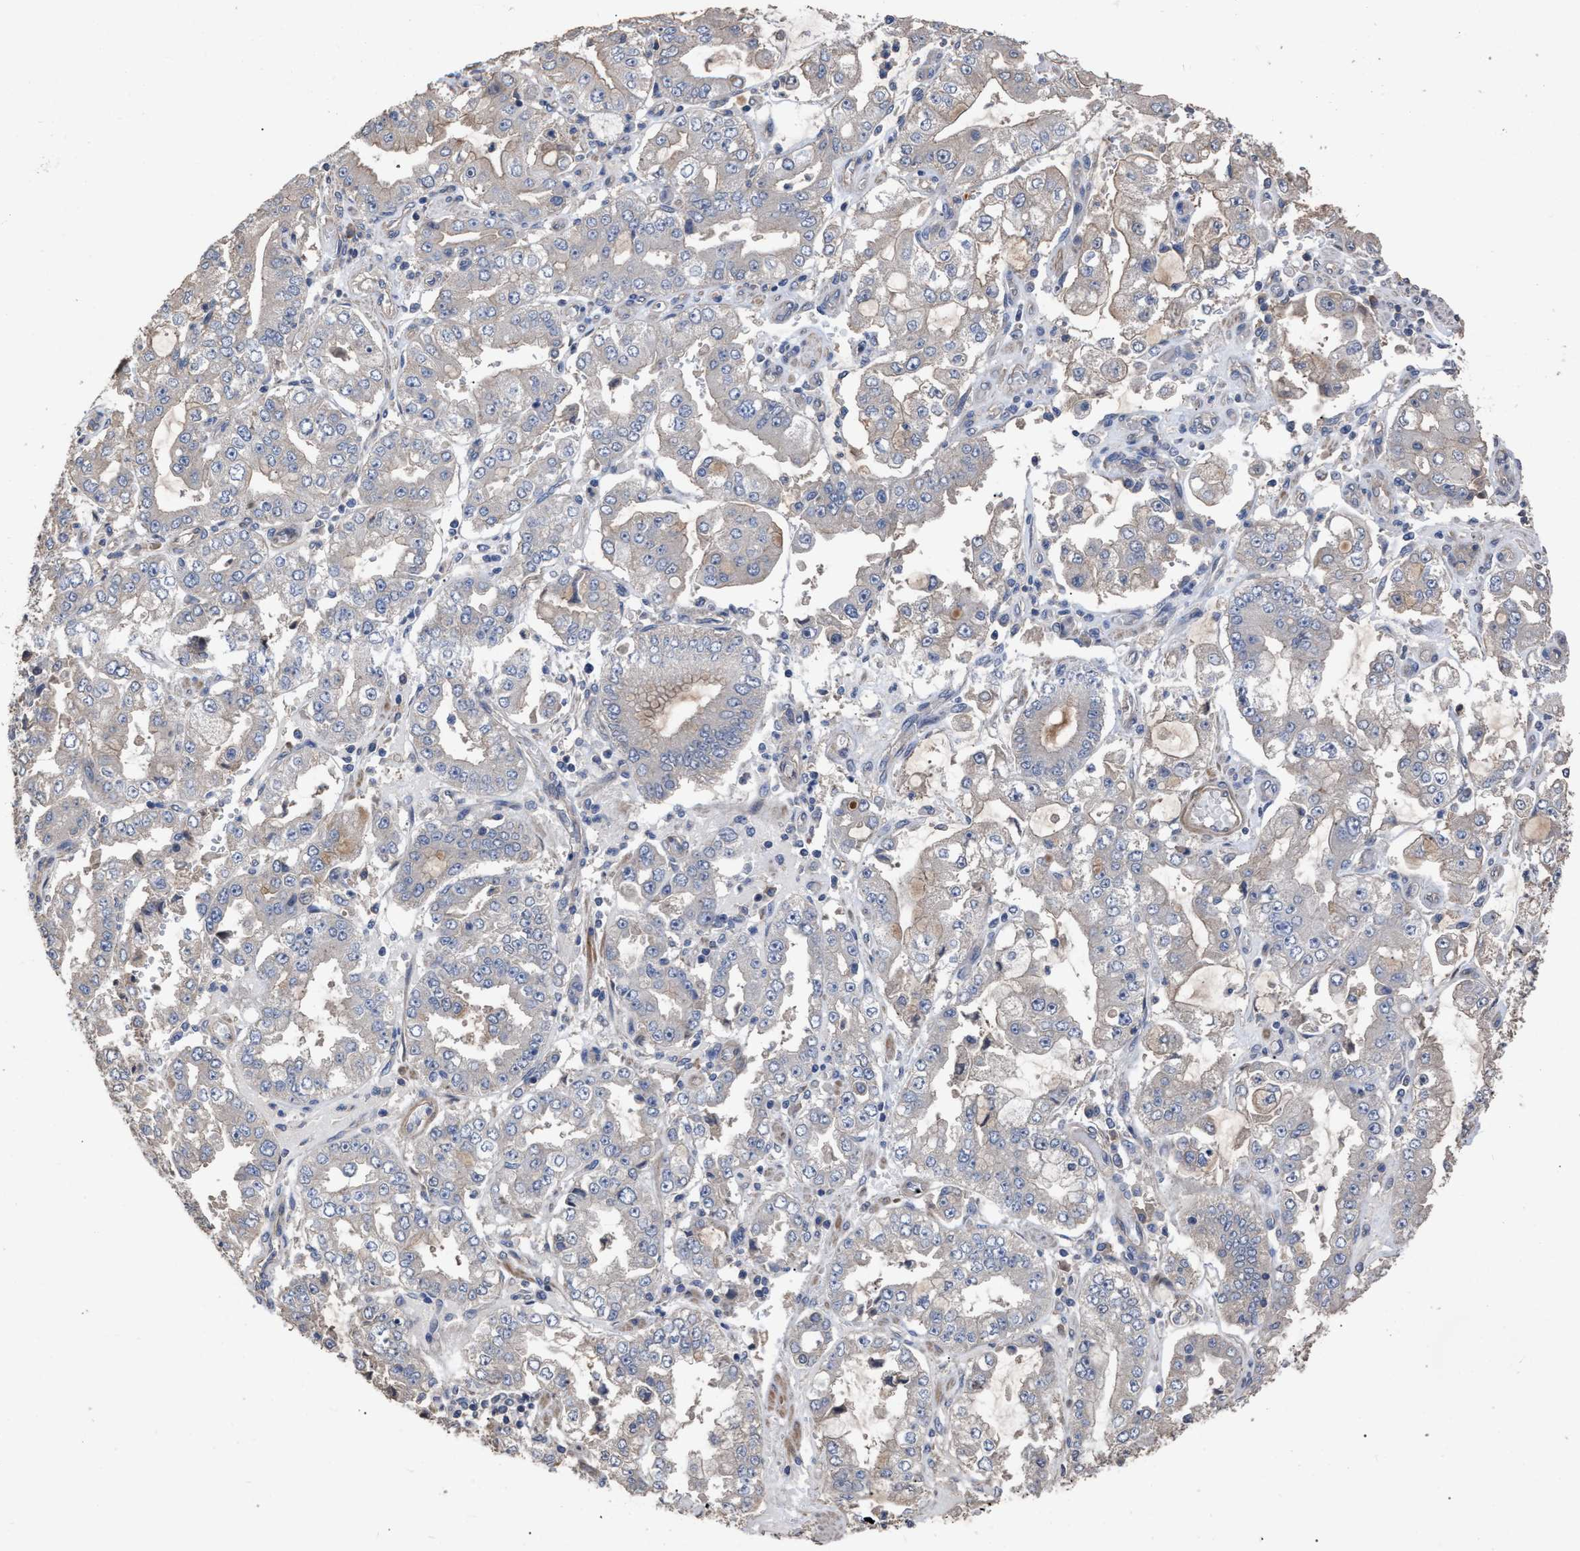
{"staining": {"intensity": "negative", "quantity": "none", "location": "none"}, "tissue": "stomach cancer", "cell_type": "Tumor cells", "image_type": "cancer", "snomed": [{"axis": "morphology", "description": "Adenocarcinoma, NOS"}, {"axis": "topography", "description": "Stomach"}], "caption": "DAB immunohistochemical staining of stomach adenocarcinoma displays no significant positivity in tumor cells.", "gene": "BTN2A1", "patient": {"sex": "male", "age": 76}}